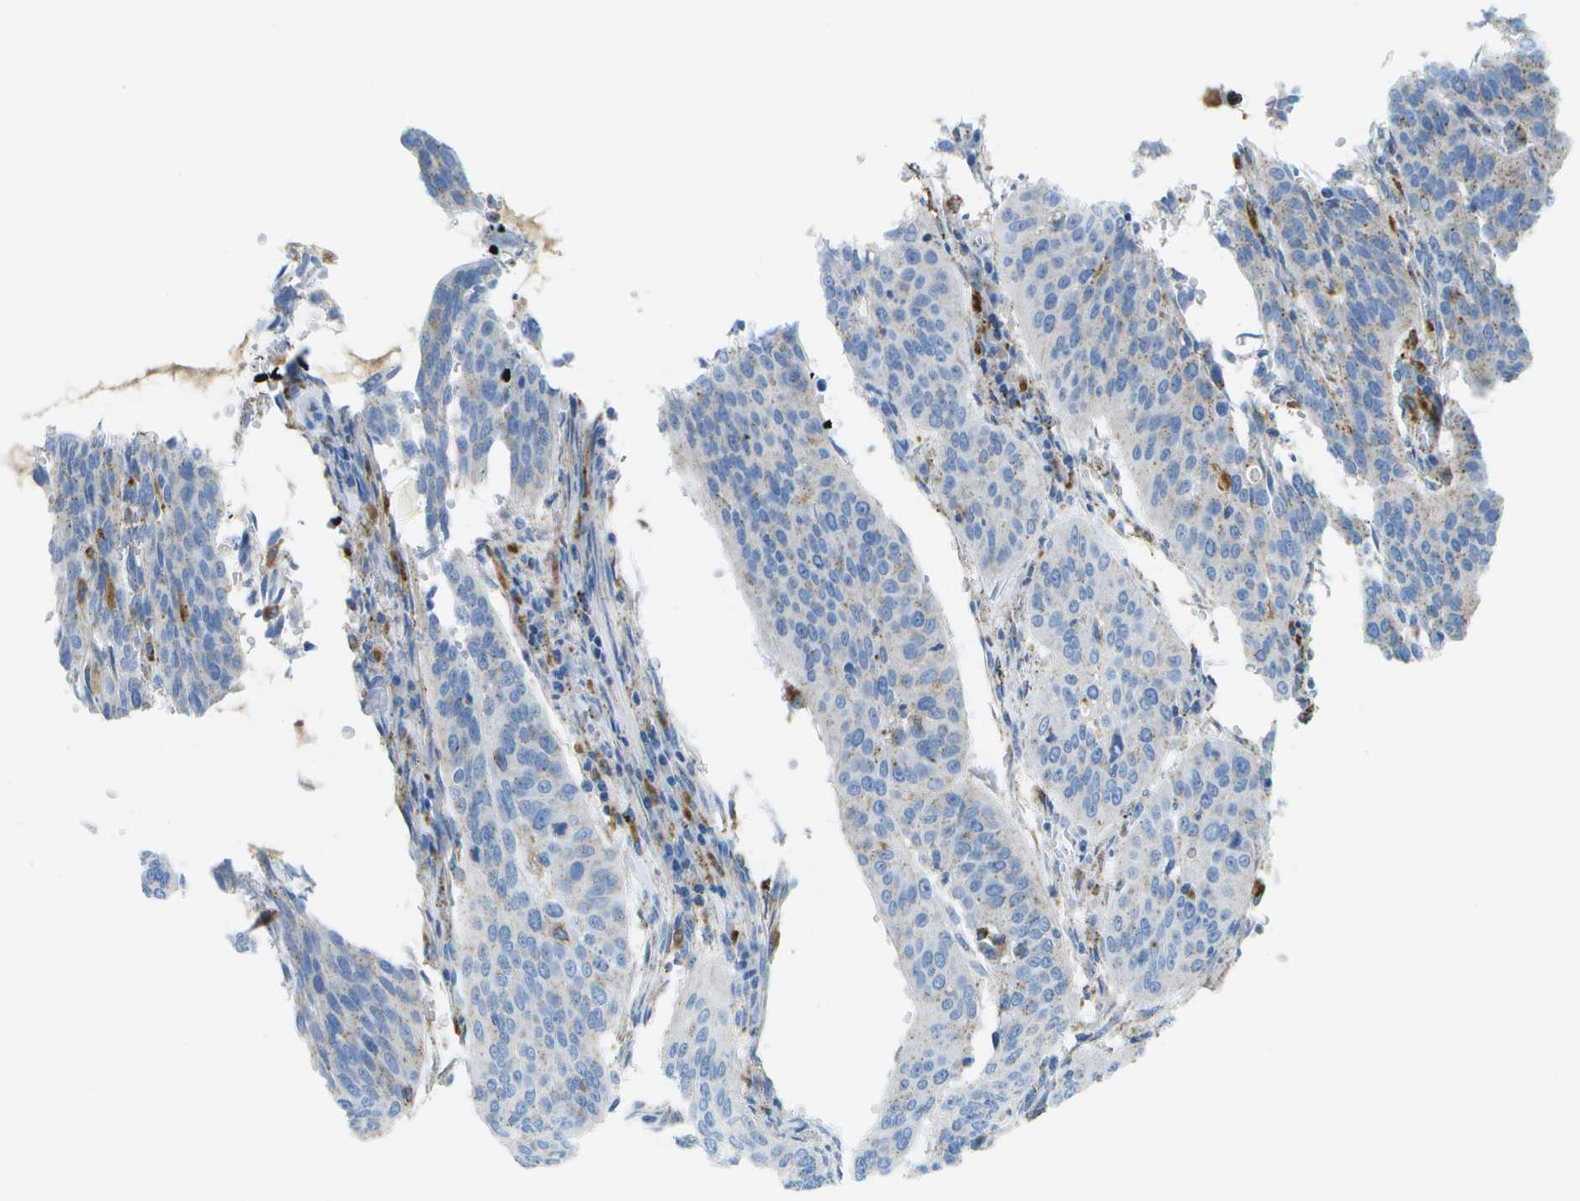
{"staining": {"intensity": "negative", "quantity": "none", "location": "none"}, "tissue": "cervical cancer", "cell_type": "Tumor cells", "image_type": "cancer", "snomed": [{"axis": "morphology", "description": "Normal tissue, NOS"}, {"axis": "morphology", "description": "Squamous cell carcinoma, NOS"}, {"axis": "topography", "description": "Cervix"}], "caption": "Human squamous cell carcinoma (cervical) stained for a protein using immunohistochemistry reveals no positivity in tumor cells.", "gene": "PRCP", "patient": {"sex": "female", "age": 39}}